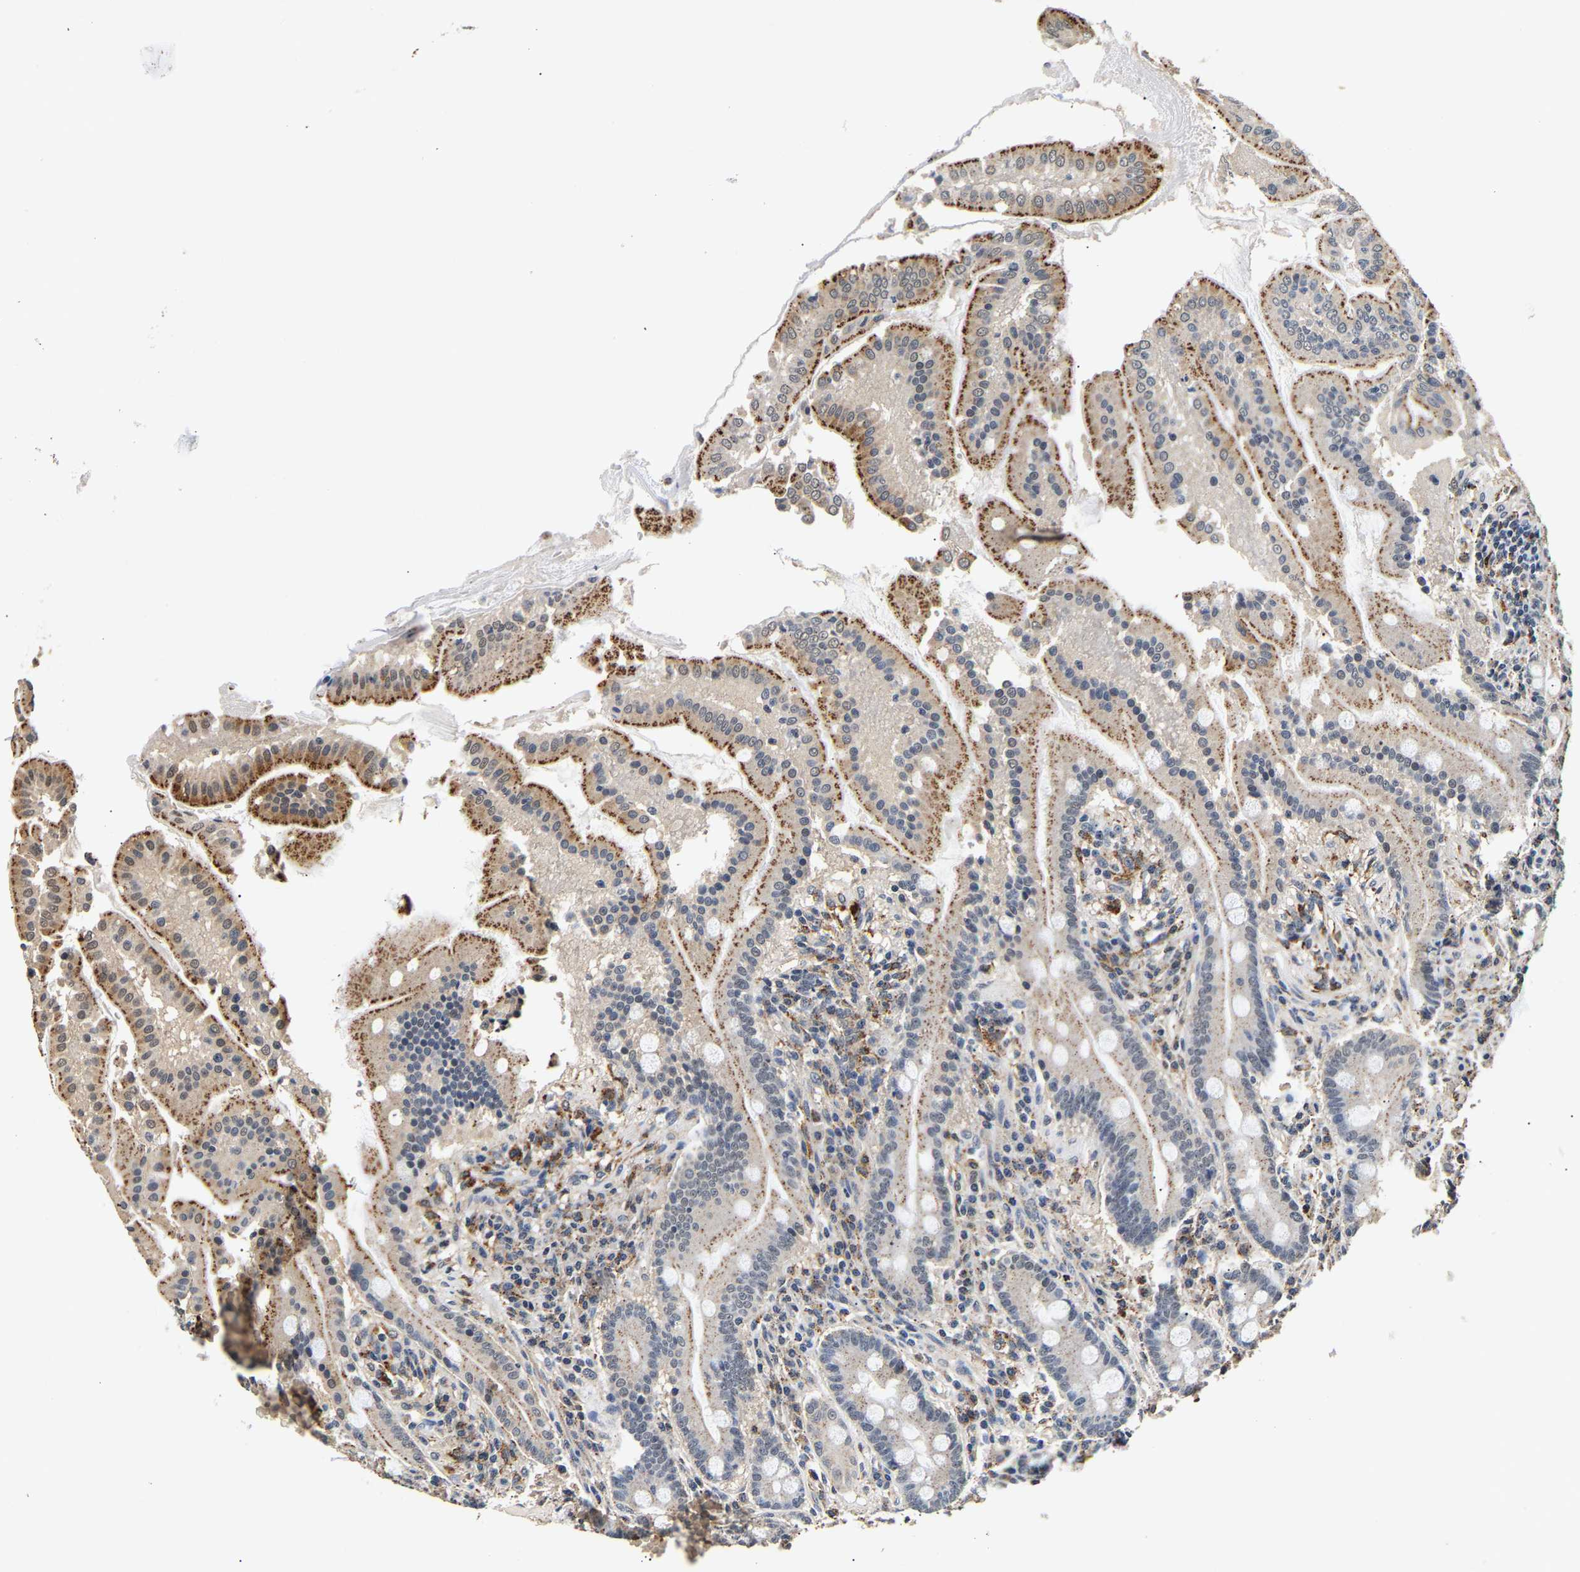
{"staining": {"intensity": "moderate", "quantity": "25%-75%", "location": "cytoplasmic/membranous"}, "tissue": "duodenum", "cell_type": "Glandular cells", "image_type": "normal", "snomed": [{"axis": "morphology", "description": "Normal tissue, NOS"}, {"axis": "topography", "description": "Duodenum"}], "caption": "Approximately 25%-75% of glandular cells in benign human duodenum show moderate cytoplasmic/membranous protein positivity as visualized by brown immunohistochemical staining.", "gene": "SMU1", "patient": {"sex": "male", "age": 50}}